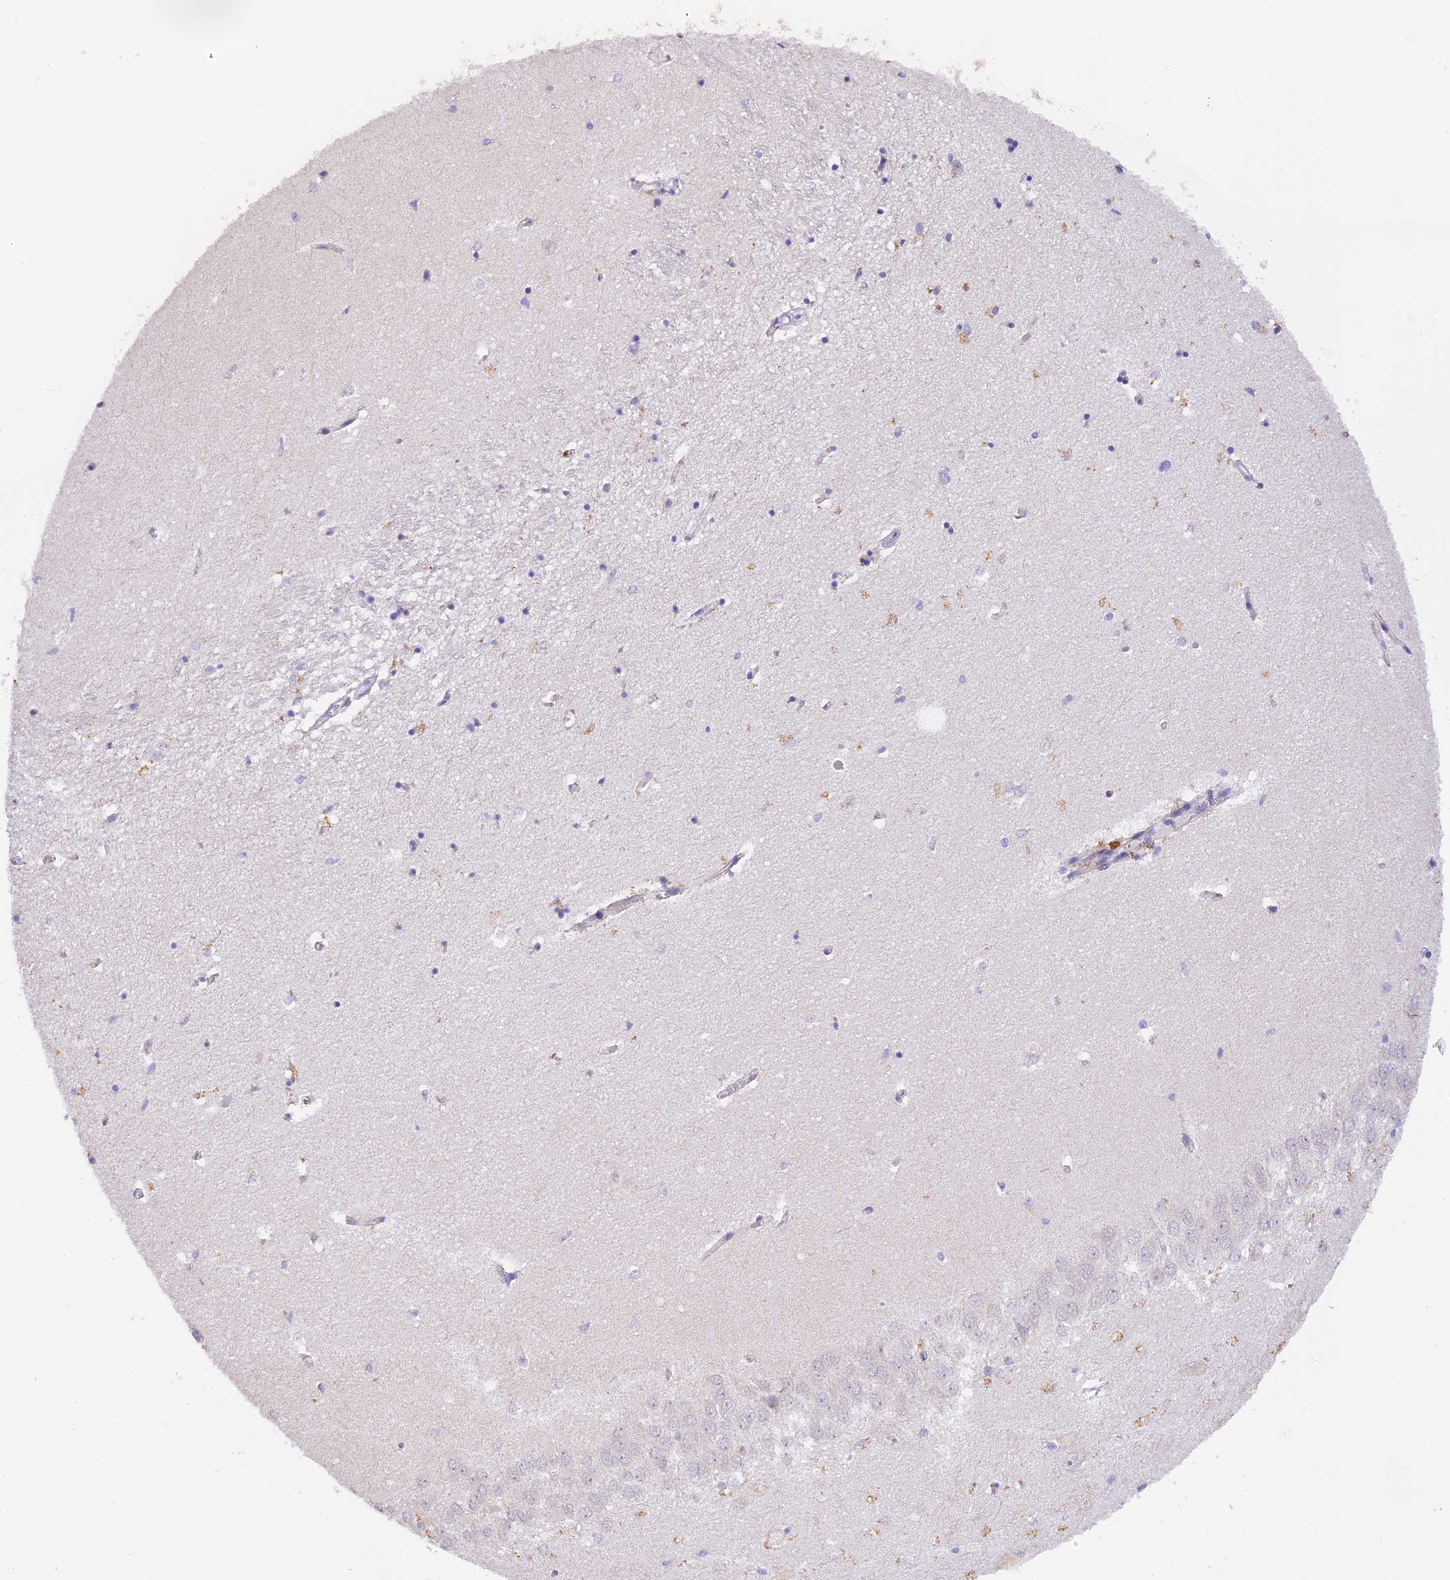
{"staining": {"intensity": "negative", "quantity": "none", "location": "none"}, "tissue": "hippocampus", "cell_type": "Glial cells", "image_type": "normal", "snomed": [{"axis": "morphology", "description": "Normal tissue, NOS"}, {"axis": "topography", "description": "Hippocampus"}], "caption": "DAB (3,3'-diaminobenzidine) immunohistochemical staining of unremarkable human hippocampus reveals no significant staining in glial cells.", "gene": "PKIA", "patient": {"sex": "female", "age": 64}}